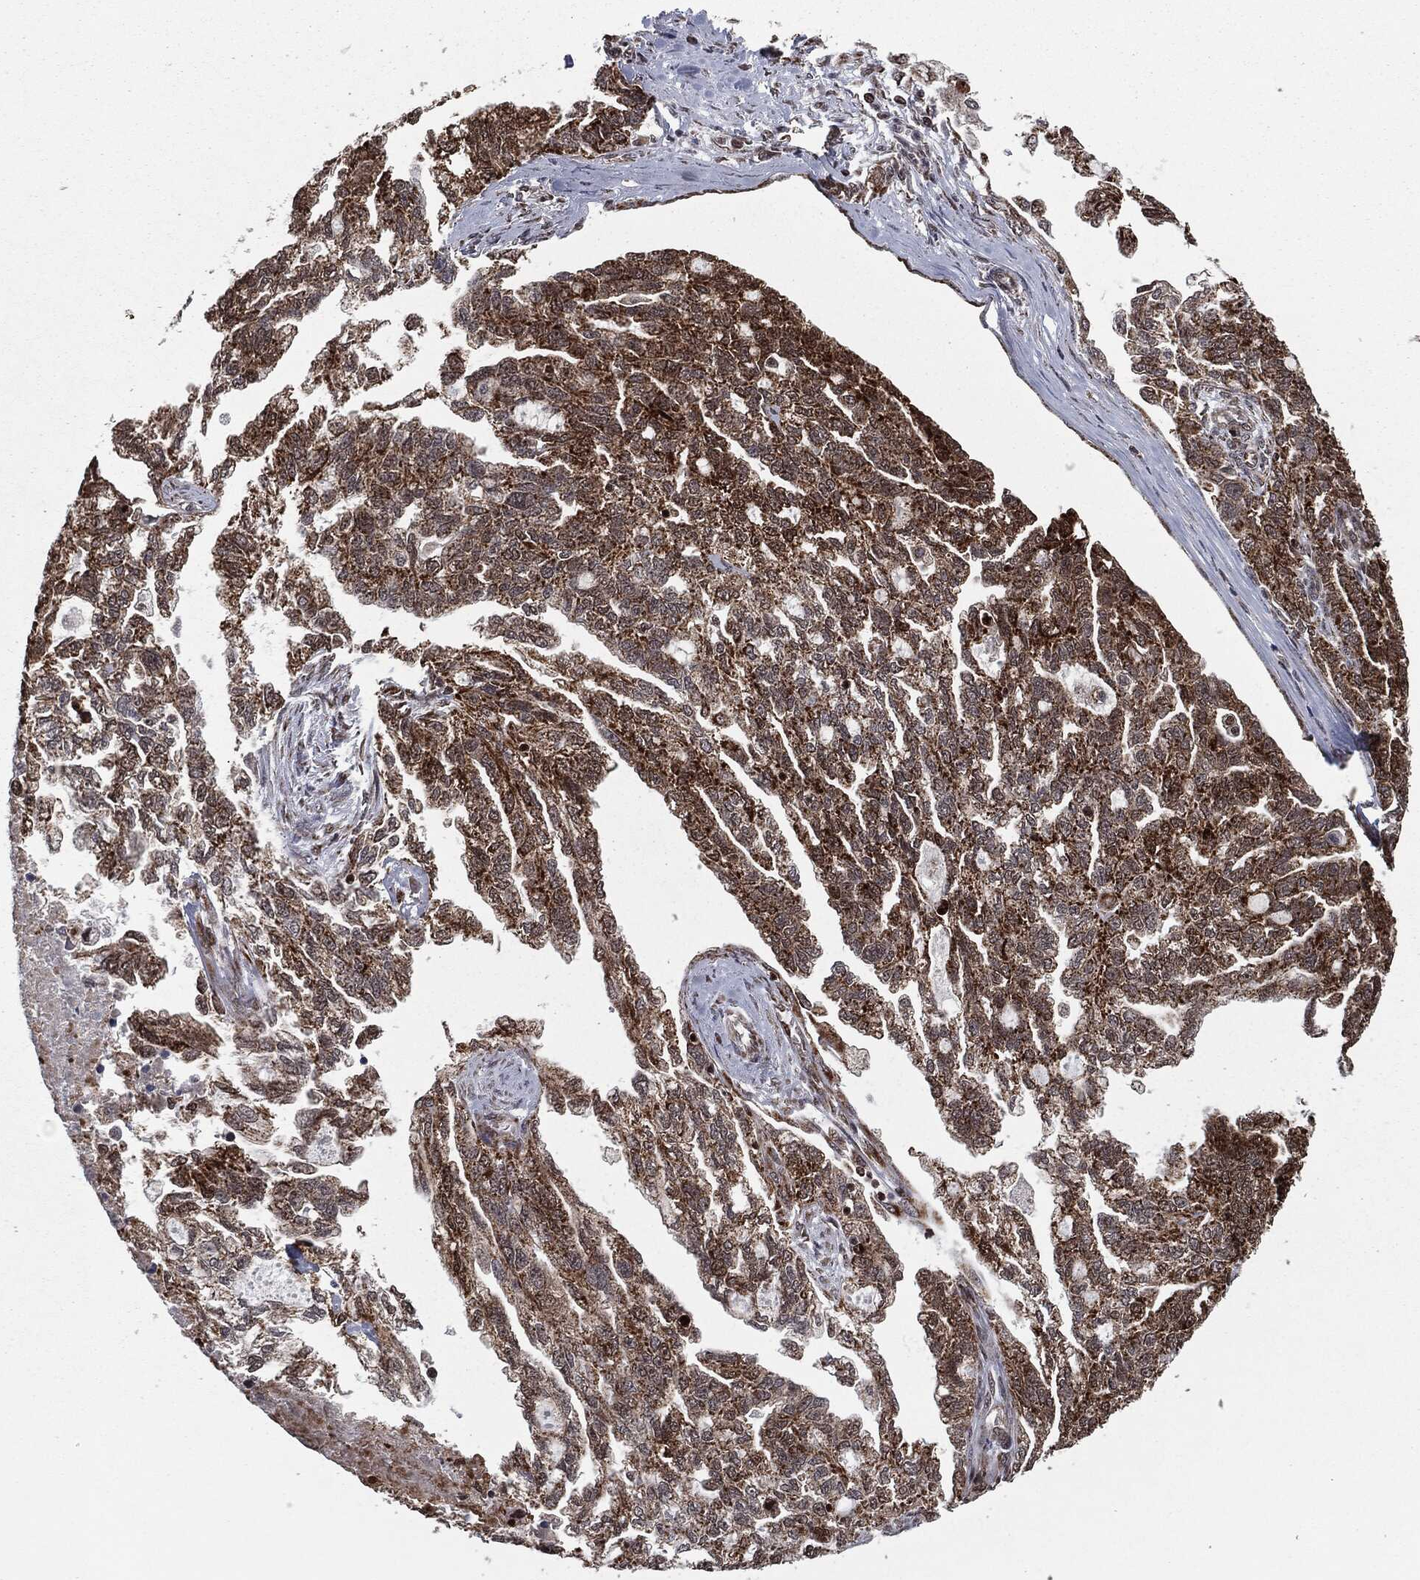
{"staining": {"intensity": "strong", "quantity": ">75%", "location": "cytoplasmic/membranous"}, "tissue": "ovarian cancer", "cell_type": "Tumor cells", "image_type": "cancer", "snomed": [{"axis": "morphology", "description": "Cystadenocarcinoma, serous, NOS"}, {"axis": "topography", "description": "Ovary"}], "caption": "Immunohistochemistry (IHC) micrograph of neoplastic tissue: human ovarian serous cystadenocarcinoma stained using immunohistochemistry reveals high levels of strong protein expression localized specifically in the cytoplasmic/membranous of tumor cells, appearing as a cytoplasmic/membranous brown color.", "gene": "CHCHD2", "patient": {"sex": "female", "age": 51}}